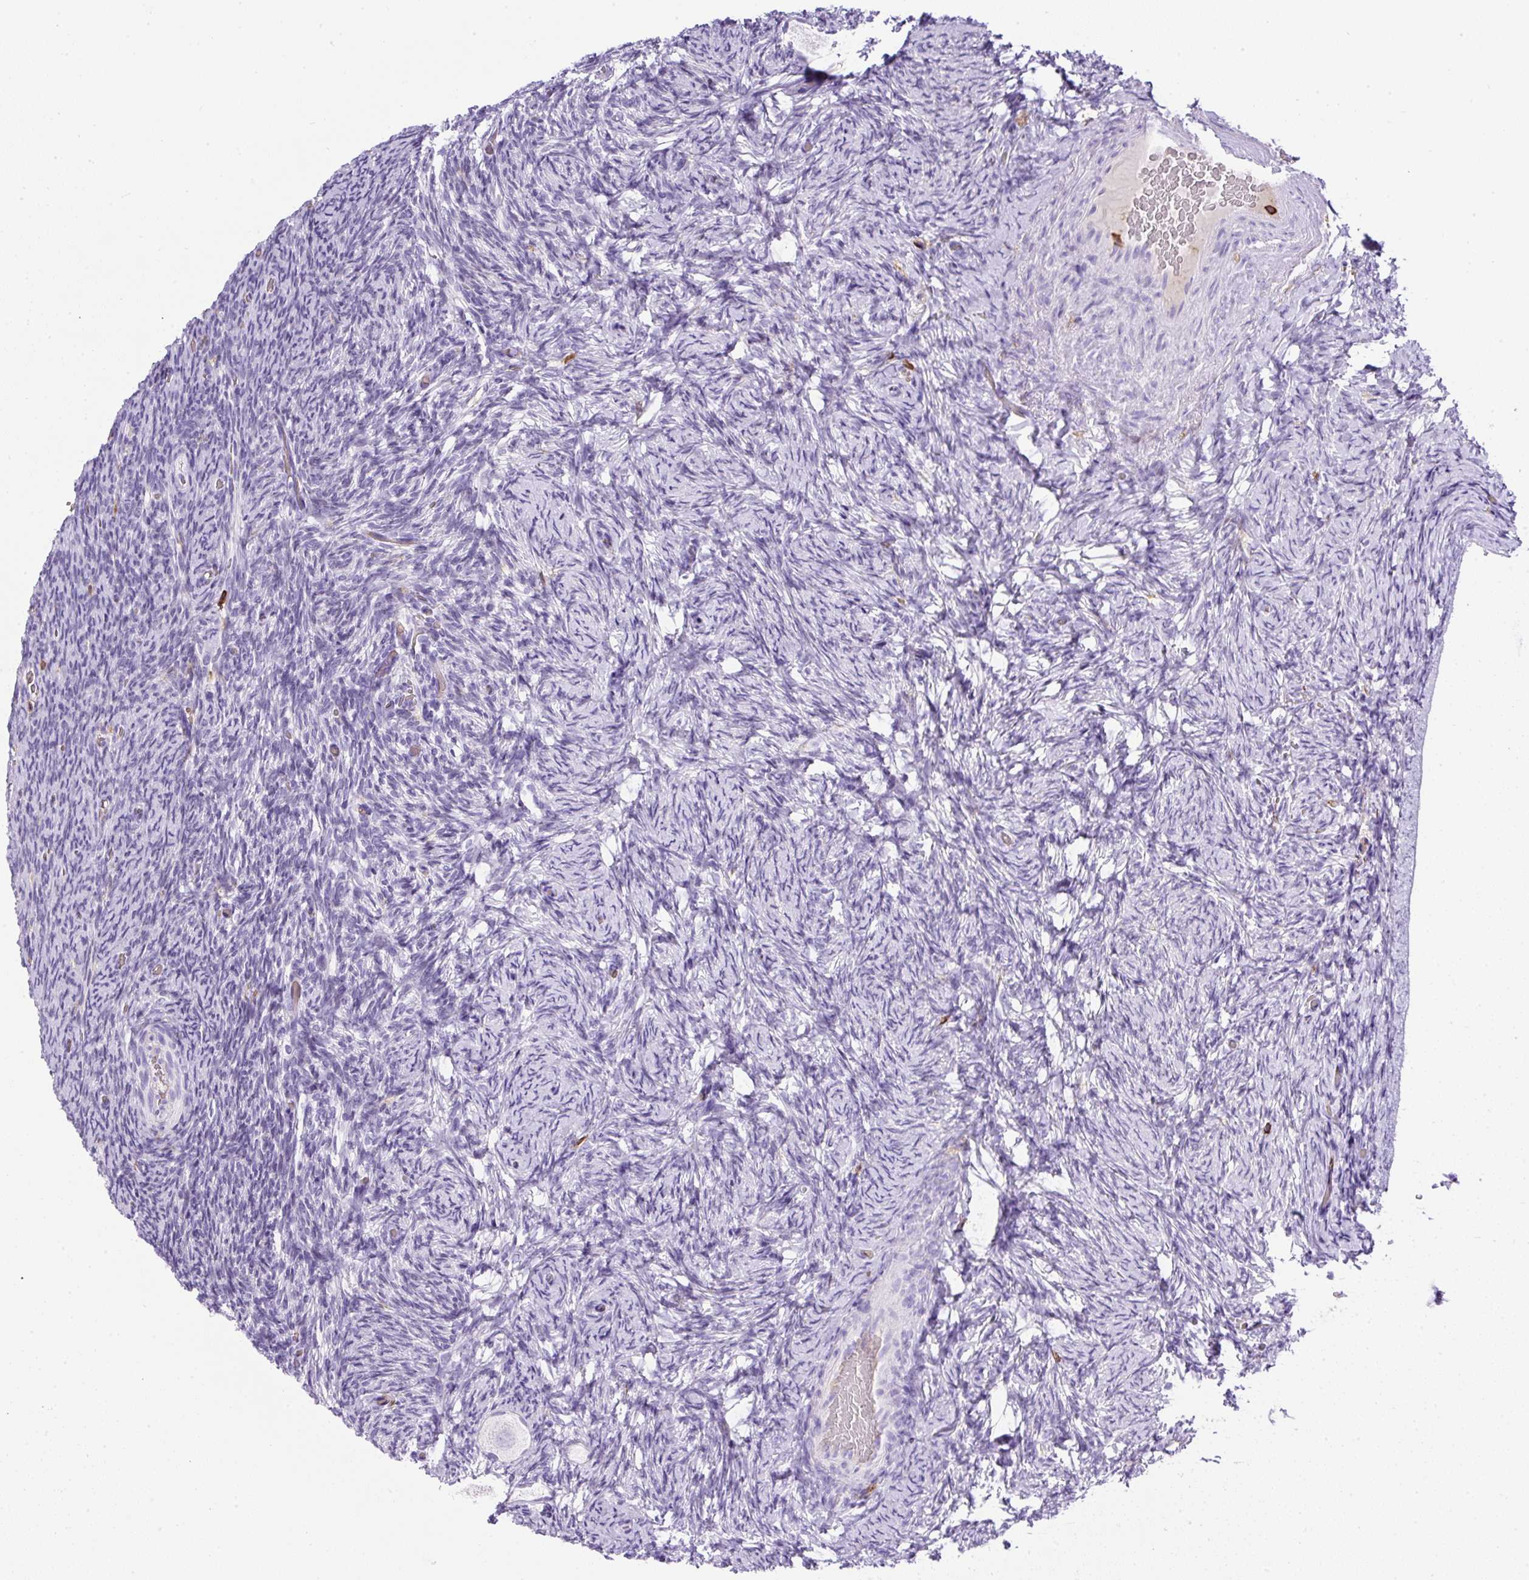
{"staining": {"intensity": "negative", "quantity": "none", "location": "none"}, "tissue": "ovary", "cell_type": "Follicle cells", "image_type": "normal", "snomed": [{"axis": "morphology", "description": "Normal tissue, NOS"}, {"axis": "topography", "description": "Ovary"}], "caption": "Benign ovary was stained to show a protein in brown. There is no significant positivity in follicle cells.", "gene": "FAM228B", "patient": {"sex": "female", "age": 34}}